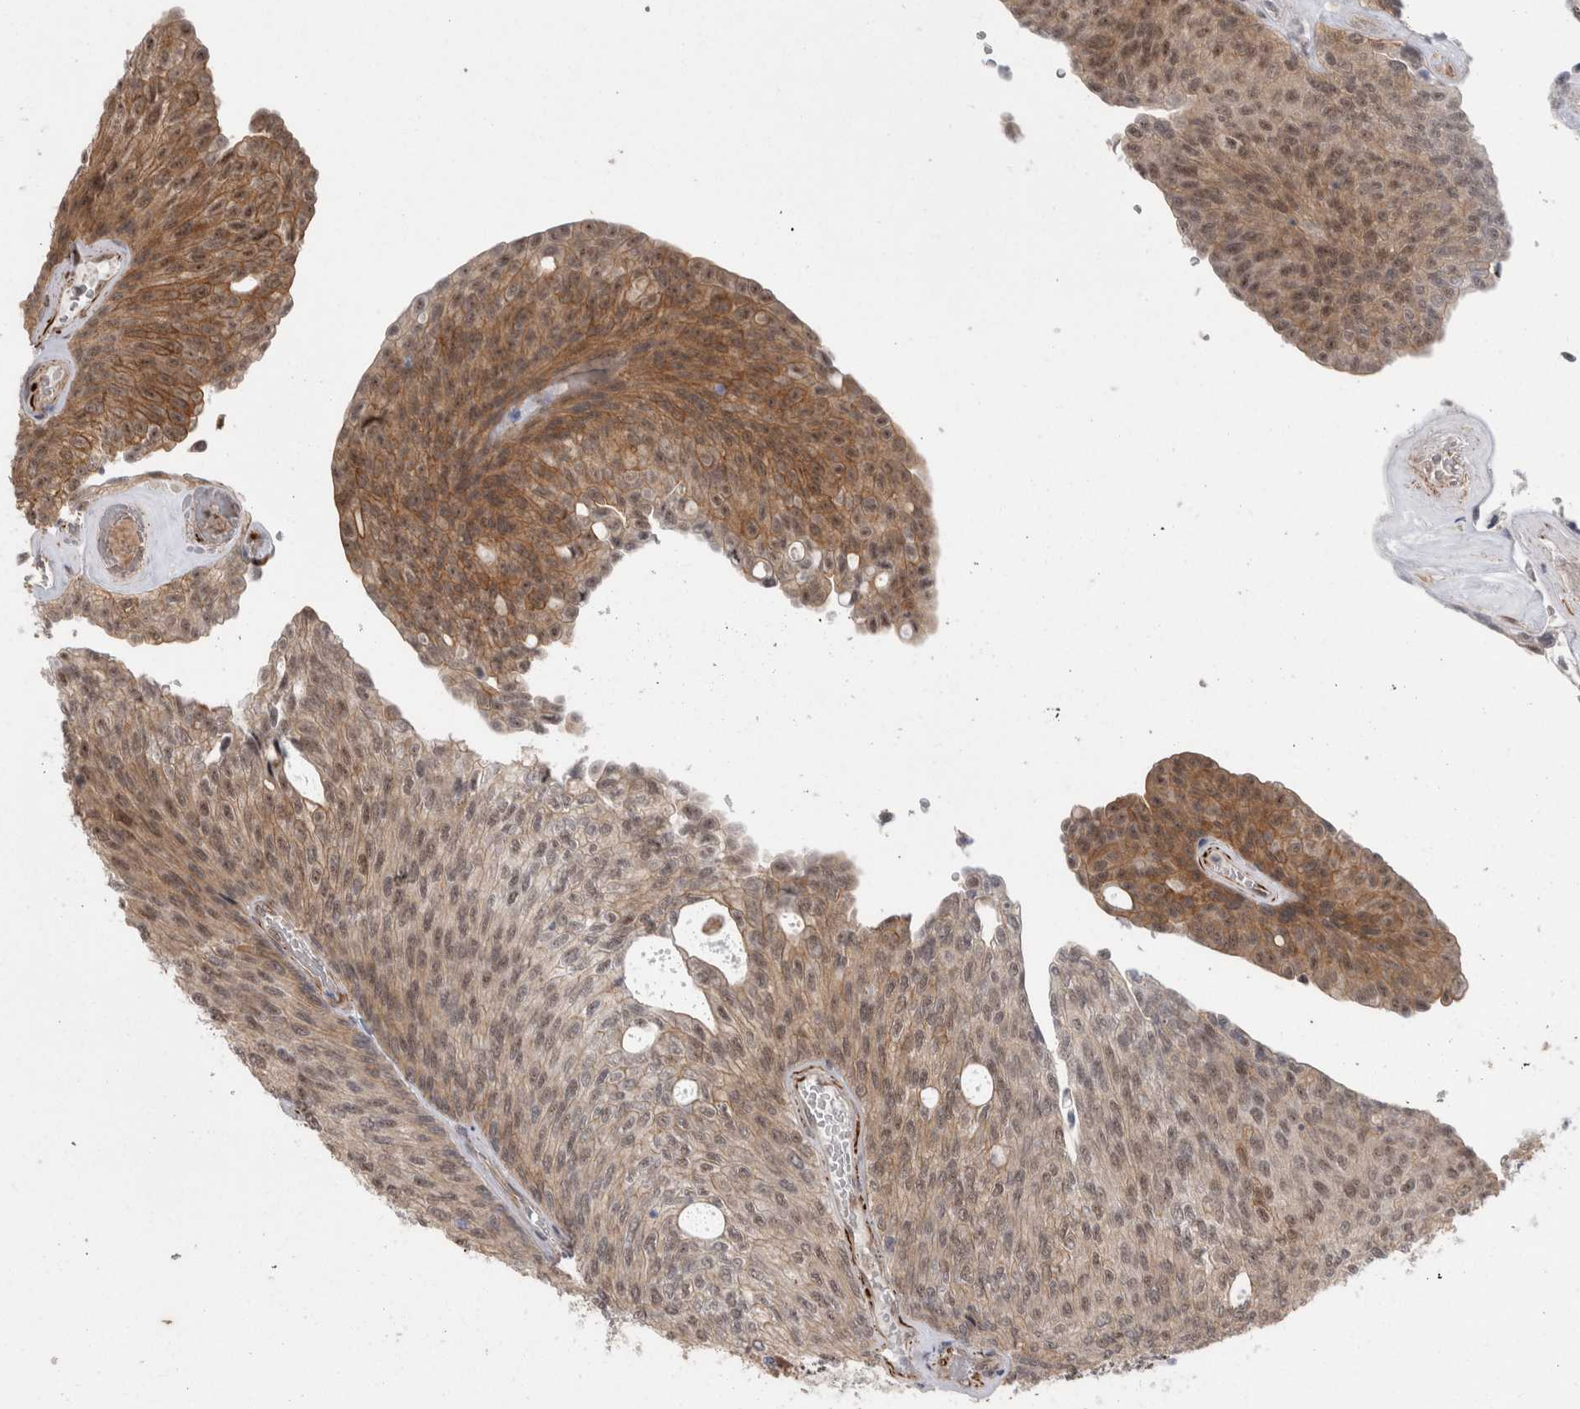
{"staining": {"intensity": "moderate", "quantity": "25%-75%", "location": "cytoplasmic/membranous,nuclear"}, "tissue": "urothelial cancer", "cell_type": "Tumor cells", "image_type": "cancer", "snomed": [{"axis": "morphology", "description": "Urothelial carcinoma, Low grade"}, {"axis": "topography", "description": "Urinary bladder"}], "caption": "IHC photomicrograph of neoplastic tissue: urothelial cancer stained using immunohistochemistry (IHC) shows medium levels of moderate protein expression localized specifically in the cytoplasmic/membranous and nuclear of tumor cells, appearing as a cytoplasmic/membranous and nuclear brown color.", "gene": "FAM83H", "patient": {"sex": "female", "age": 79}}